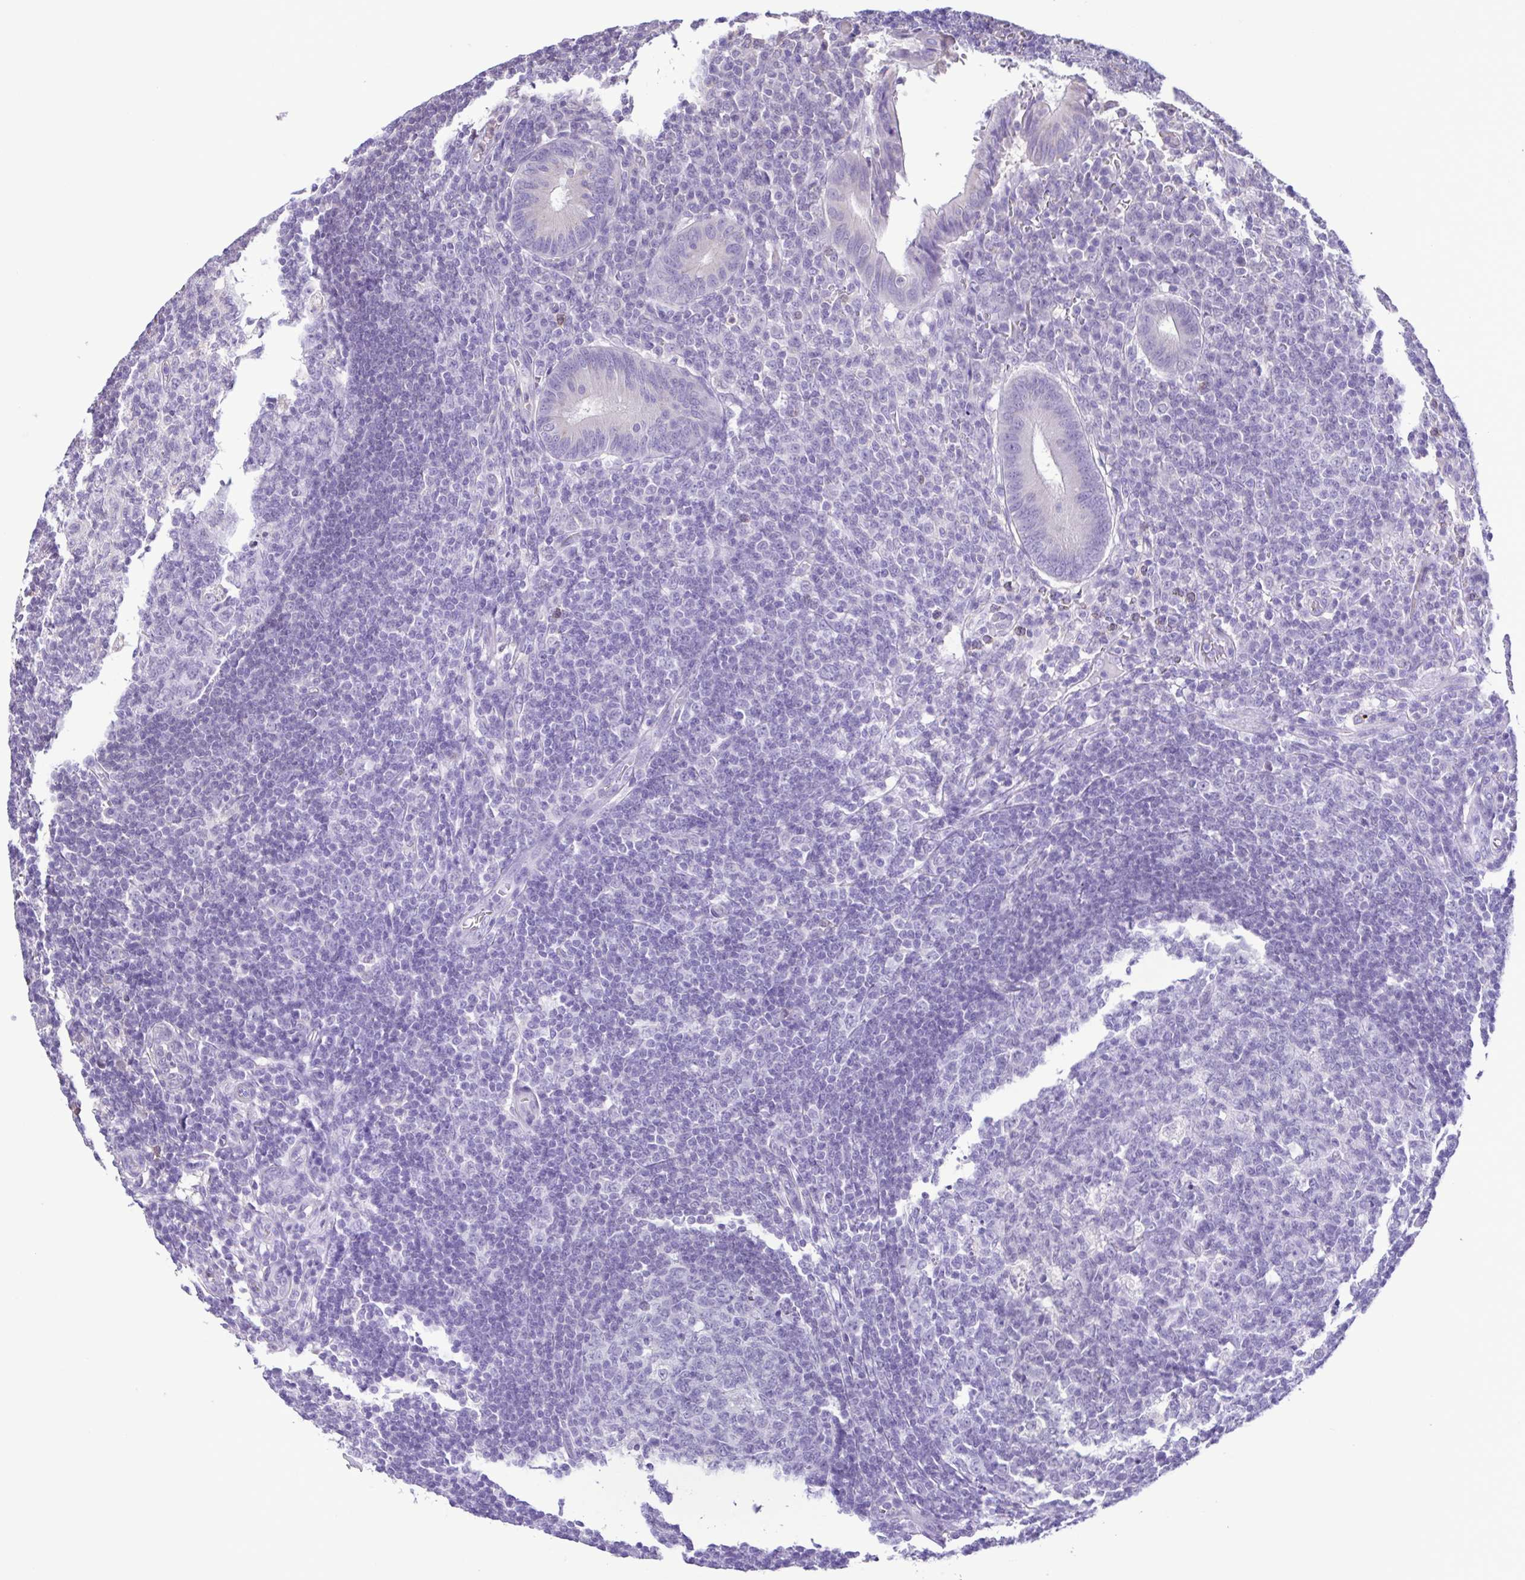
{"staining": {"intensity": "negative", "quantity": "none", "location": "none"}, "tissue": "appendix", "cell_type": "Glandular cells", "image_type": "normal", "snomed": [{"axis": "morphology", "description": "Normal tissue, NOS"}, {"axis": "topography", "description": "Appendix"}], "caption": "Immunohistochemistry photomicrograph of normal appendix stained for a protein (brown), which exhibits no positivity in glandular cells.", "gene": "CBY2", "patient": {"sex": "male", "age": 18}}